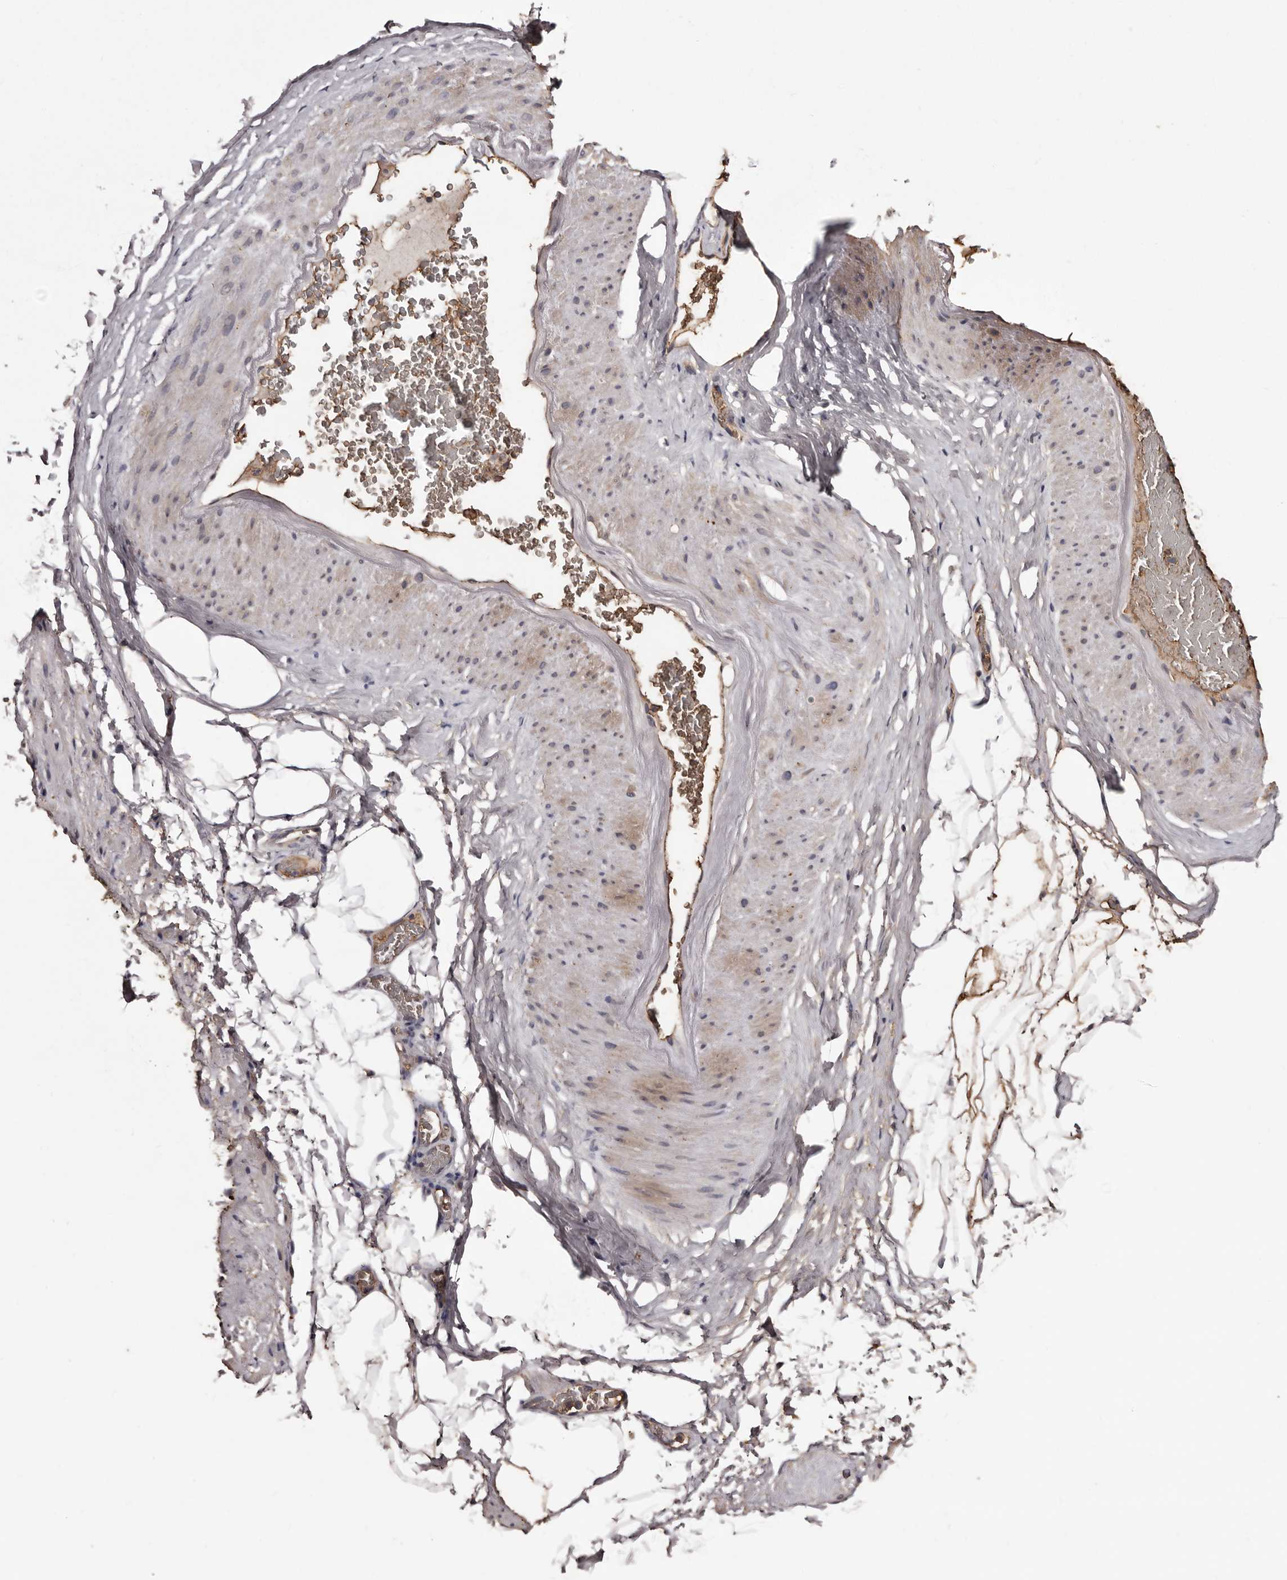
{"staining": {"intensity": "moderate", "quantity": ">75%", "location": "cytoplasmic/membranous"}, "tissue": "adipose tissue", "cell_type": "Adipocytes", "image_type": "normal", "snomed": [{"axis": "morphology", "description": "Normal tissue, NOS"}, {"axis": "morphology", "description": "Adenocarcinoma, Low grade"}, {"axis": "topography", "description": "Prostate"}, {"axis": "topography", "description": "Peripheral nerve tissue"}], "caption": "Immunohistochemistry (IHC) photomicrograph of unremarkable adipose tissue stained for a protein (brown), which displays medium levels of moderate cytoplasmic/membranous positivity in approximately >75% of adipocytes.", "gene": "CYP1B1", "patient": {"sex": "male", "age": 63}}